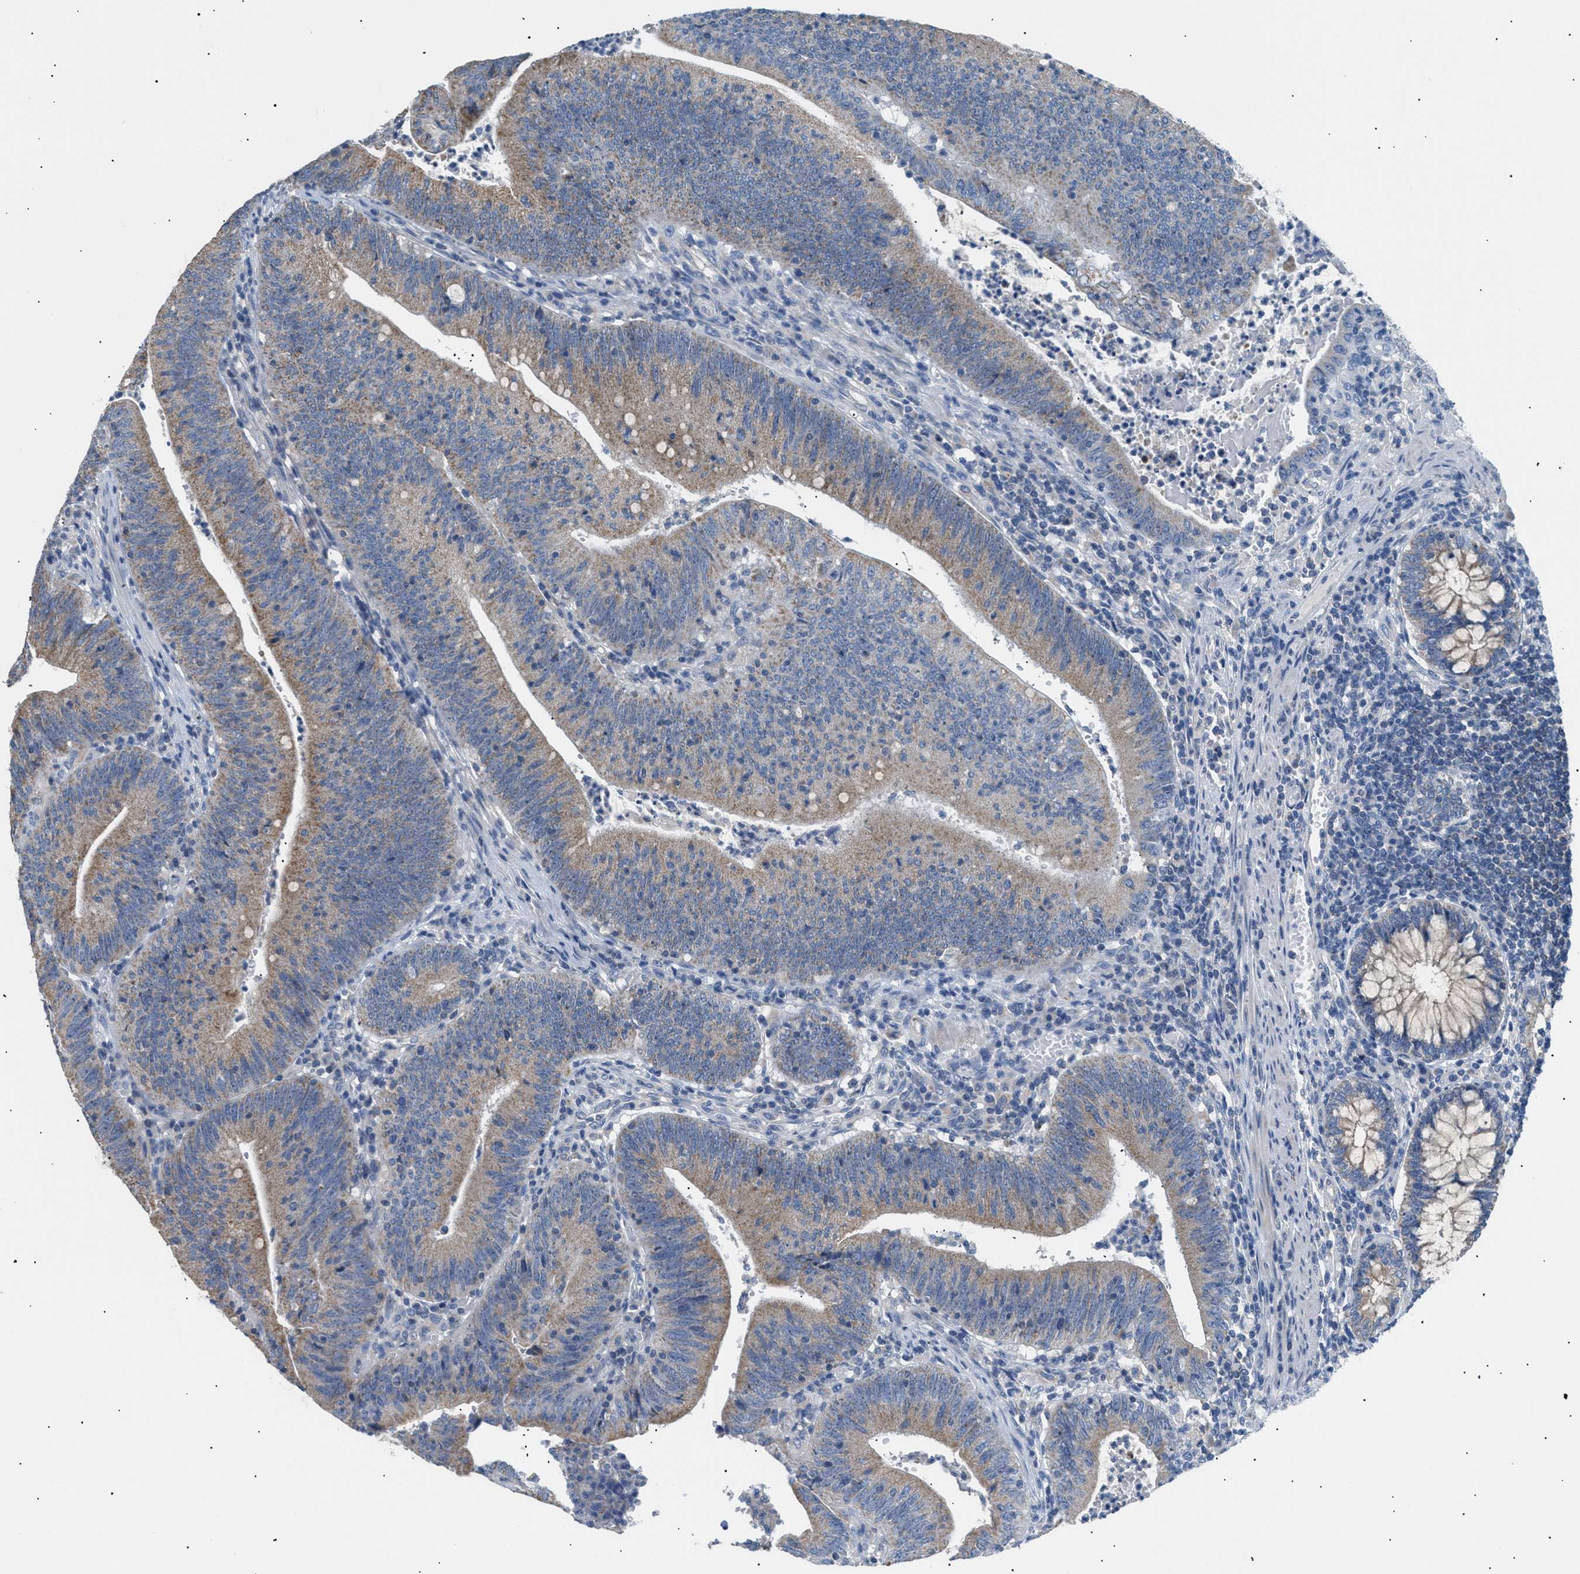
{"staining": {"intensity": "weak", "quantity": ">75%", "location": "cytoplasmic/membranous"}, "tissue": "colorectal cancer", "cell_type": "Tumor cells", "image_type": "cancer", "snomed": [{"axis": "morphology", "description": "Normal tissue, NOS"}, {"axis": "morphology", "description": "Adenocarcinoma, NOS"}, {"axis": "topography", "description": "Rectum"}], "caption": "This is an image of immunohistochemistry (IHC) staining of adenocarcinoma (colorectal), which shows weak positivity in the cytoplasmic/membranous of tumor cells.", "gene": "ILDR1", "patient": {"sex": "female", "age": 66}}